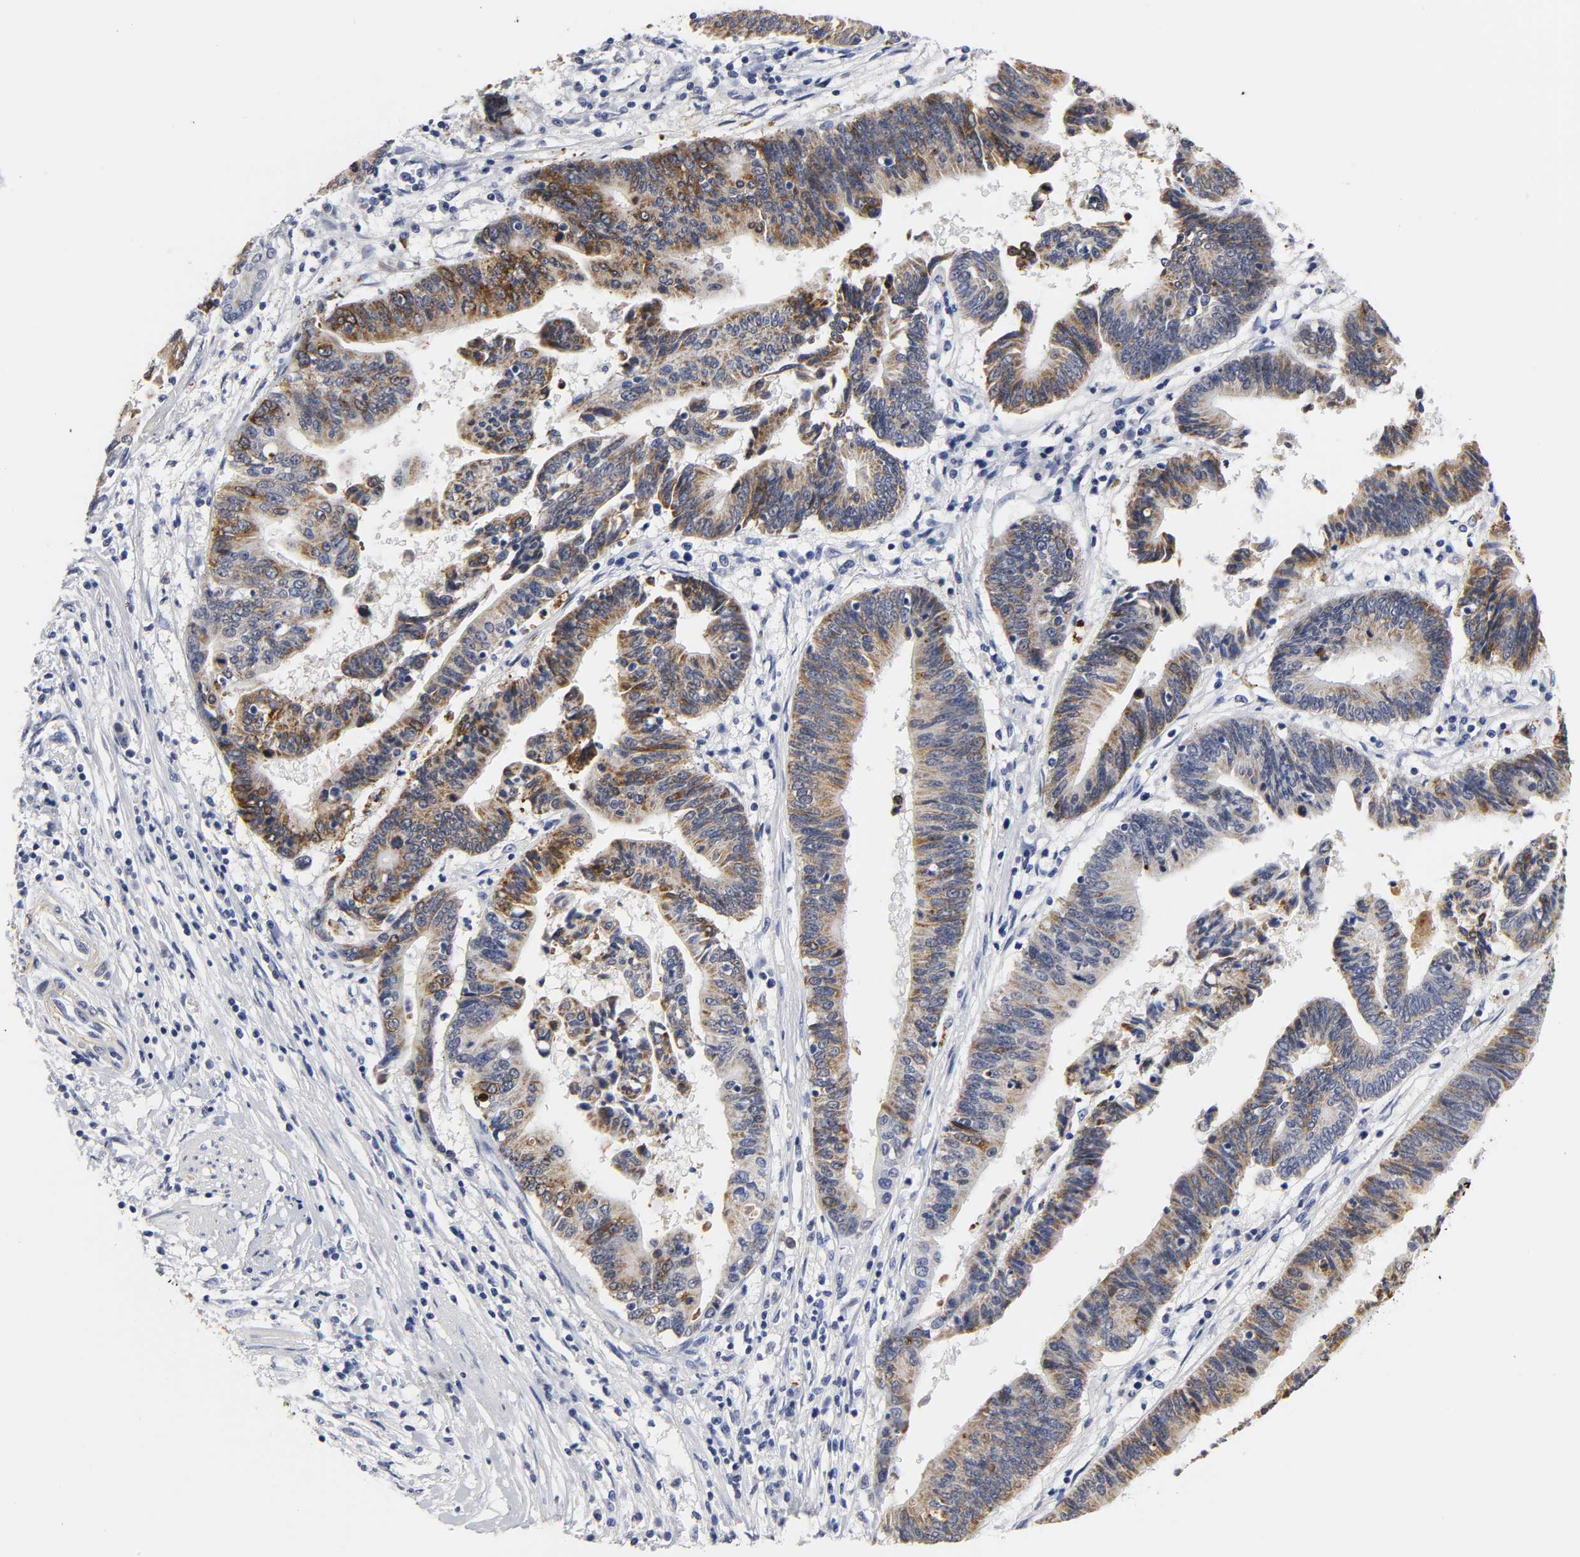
{"staining": {"intensity": "moderate", "quantity": ">75%", "location": "cytoplasmic/membranous"}, "tissue": "pancreatic cancer", "cell_type": "Tumor cells", "image_type": "cancer", "snomed": [{"axis": "morphology", "description": "Adenocarcinoma, NOS"}, {"axis": "topography", "description": "Pancreas"}], "caption": "Pancreatic cancer was stained to show a protein in brown. There is medium levels of moderate cytoplasmic/membranous staining in approximately >75% of tumor cells. The staining is performed using DAB brown chromogen to label protein expression. The nuclei are counter-stained blue using hematoxylin.", "gene": "GRHL2", "patient": {"sex": "female", "age": 48}}